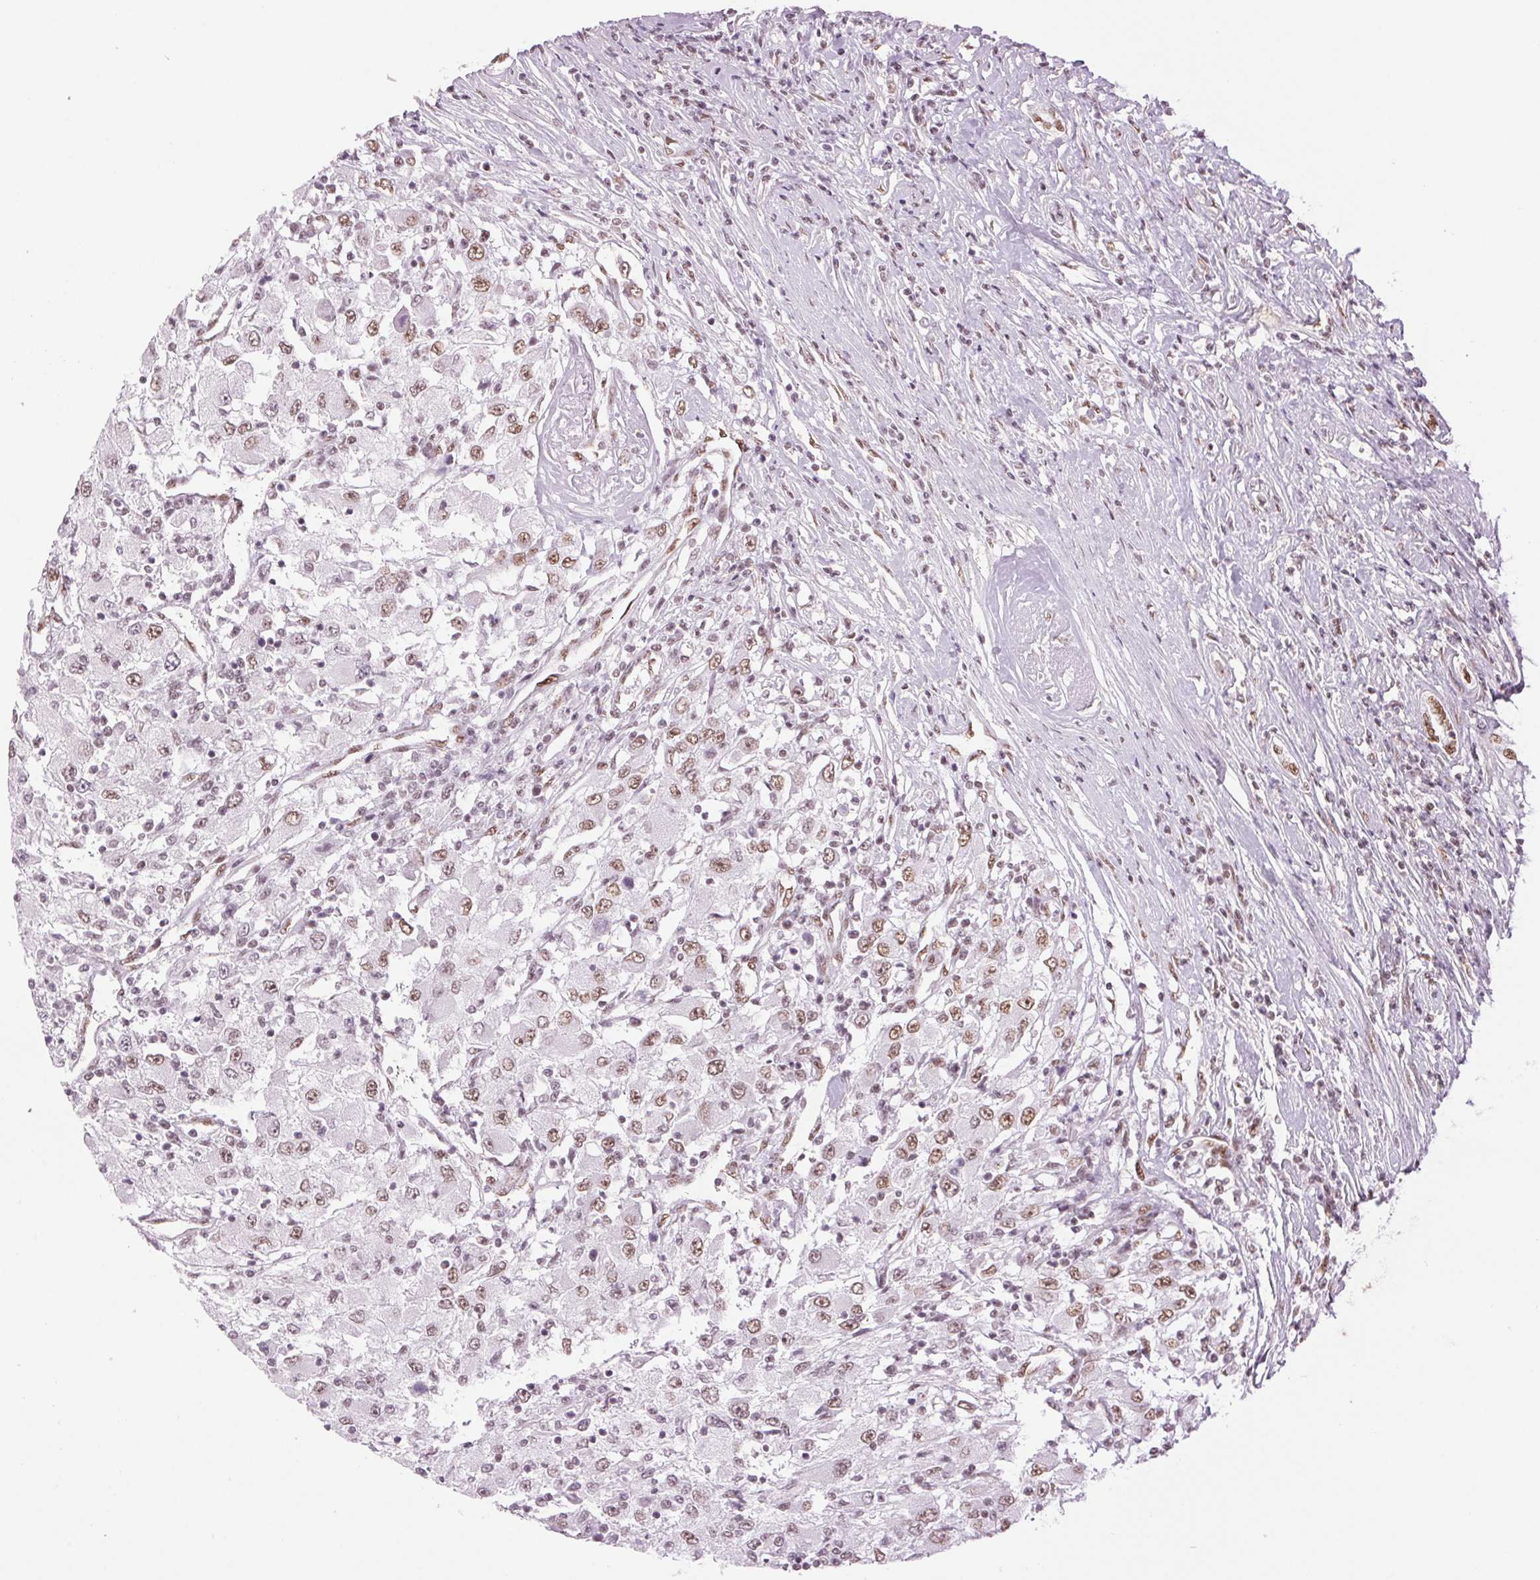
{"staining": {"intensity": "weak", "quantity": "25%-75%", "location": "nuclear"}, "tissue": "renal cancer", "cell_type": "Tumor cells", "image_type": "cancer", "snomed": [{"axis": "morphology", "description": "Adenocarcinoma, NOS"}, {"axis": "topography", "description": "Kidney"}], "caption": "Brown immunohistochemical staining in renal adenocarcinoma shows weak nuclear expression in about 25%-75% of tumor cells. Nuclei are stained in blue.", "gene": "ZFR2", "patient": {"sex": "female", "age": 67}}